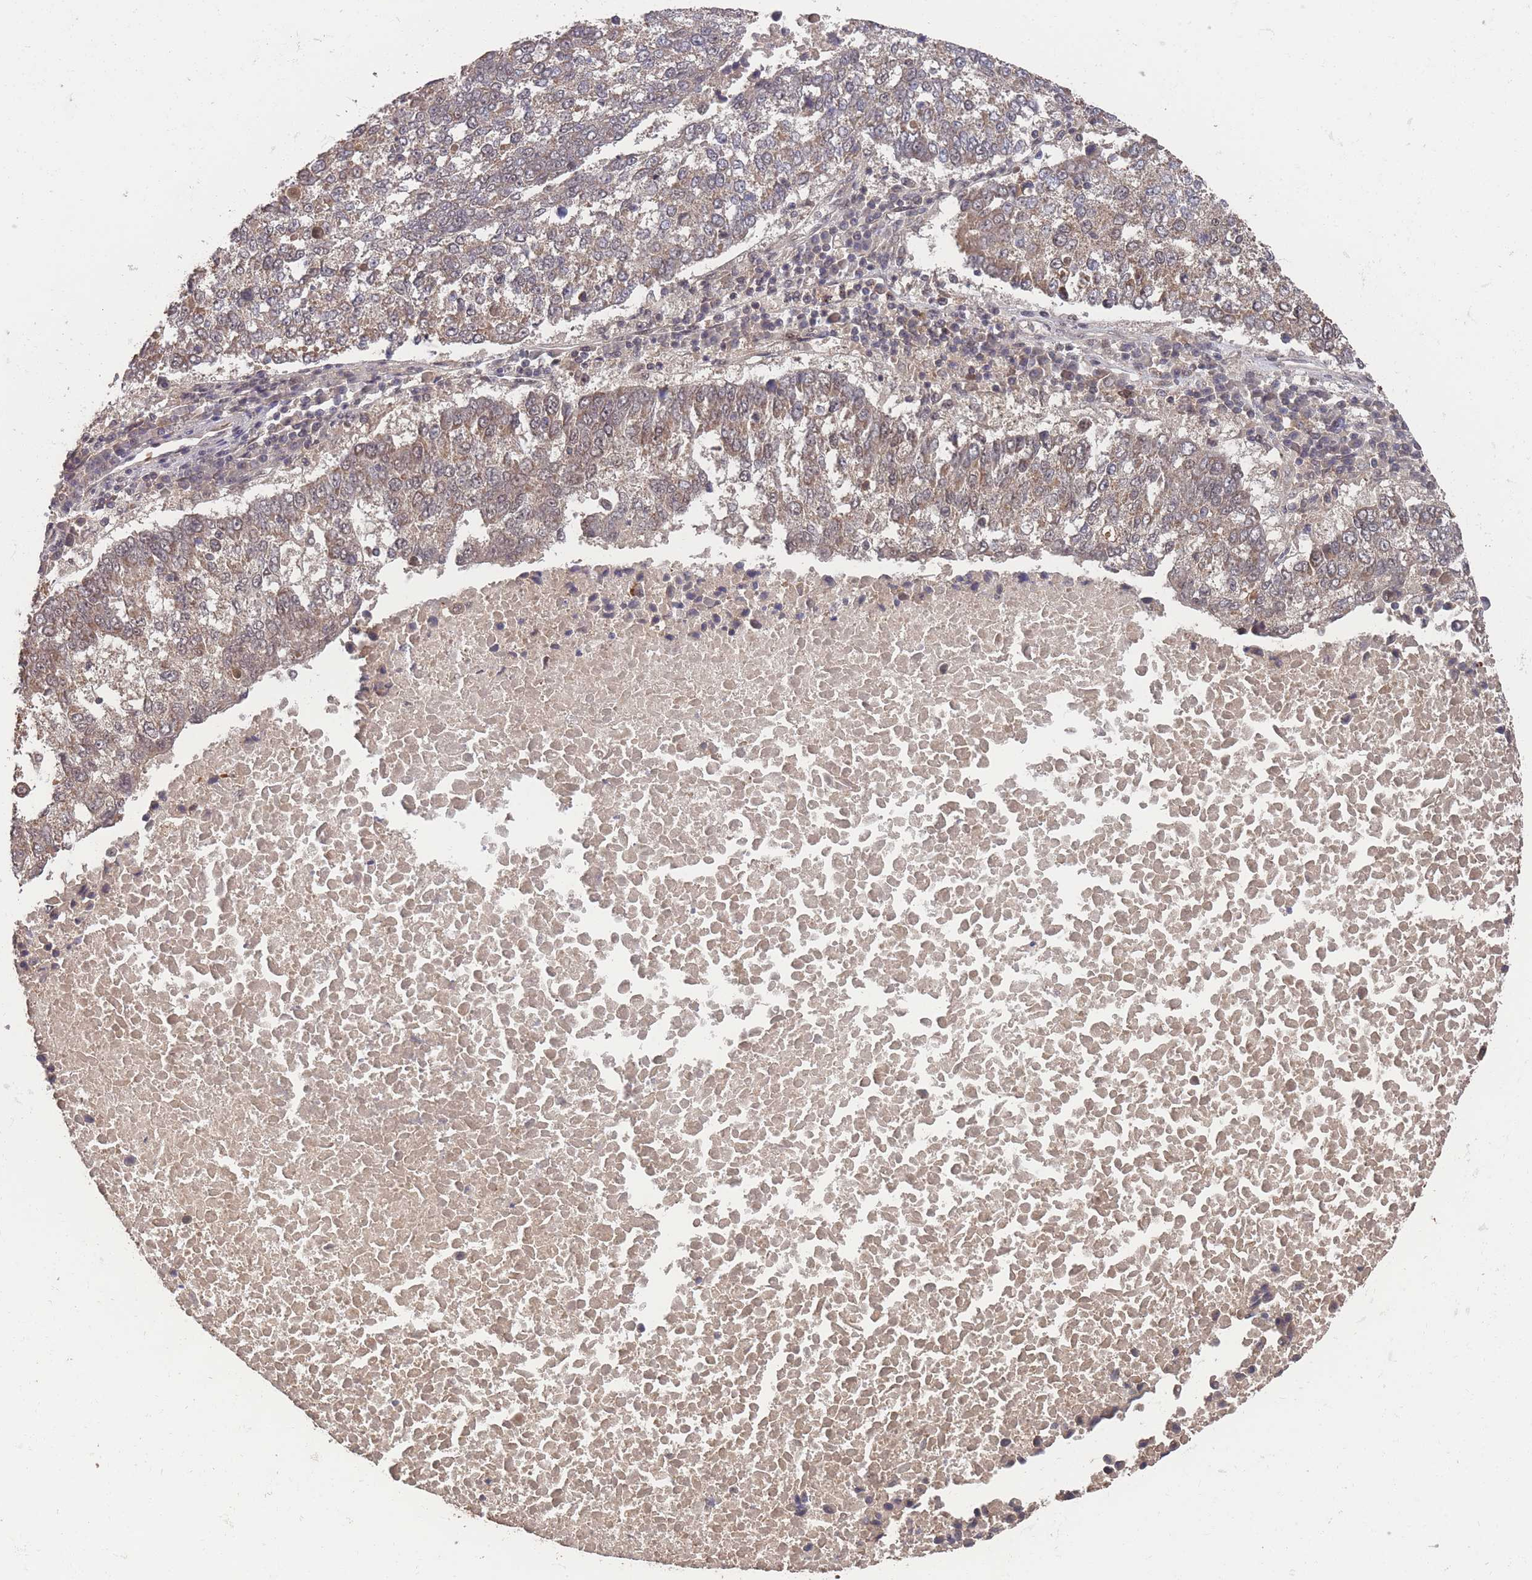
{"staining": {"intensity": "weak", "quantity": ">75%", "location": "cytoplasmic/membranous"}, "tissue": "lung cancer", "cell_type": "Tumor cells", "image_type": "cancer", "snomed": [{"axis": "morphology", "description": "Squamous cell carcinoma, NOS"}, {"axis": "topography", "description": "Lung"}], "caption": "The photomicrograph displays staining of lung cancer (squamous cell carcinoma), revealing weak cytoplasmic/membranous protein staining (brown color) within tumor cells.", "gene": "SF3B1", "patient": {"sex": "male", "age": 73}}